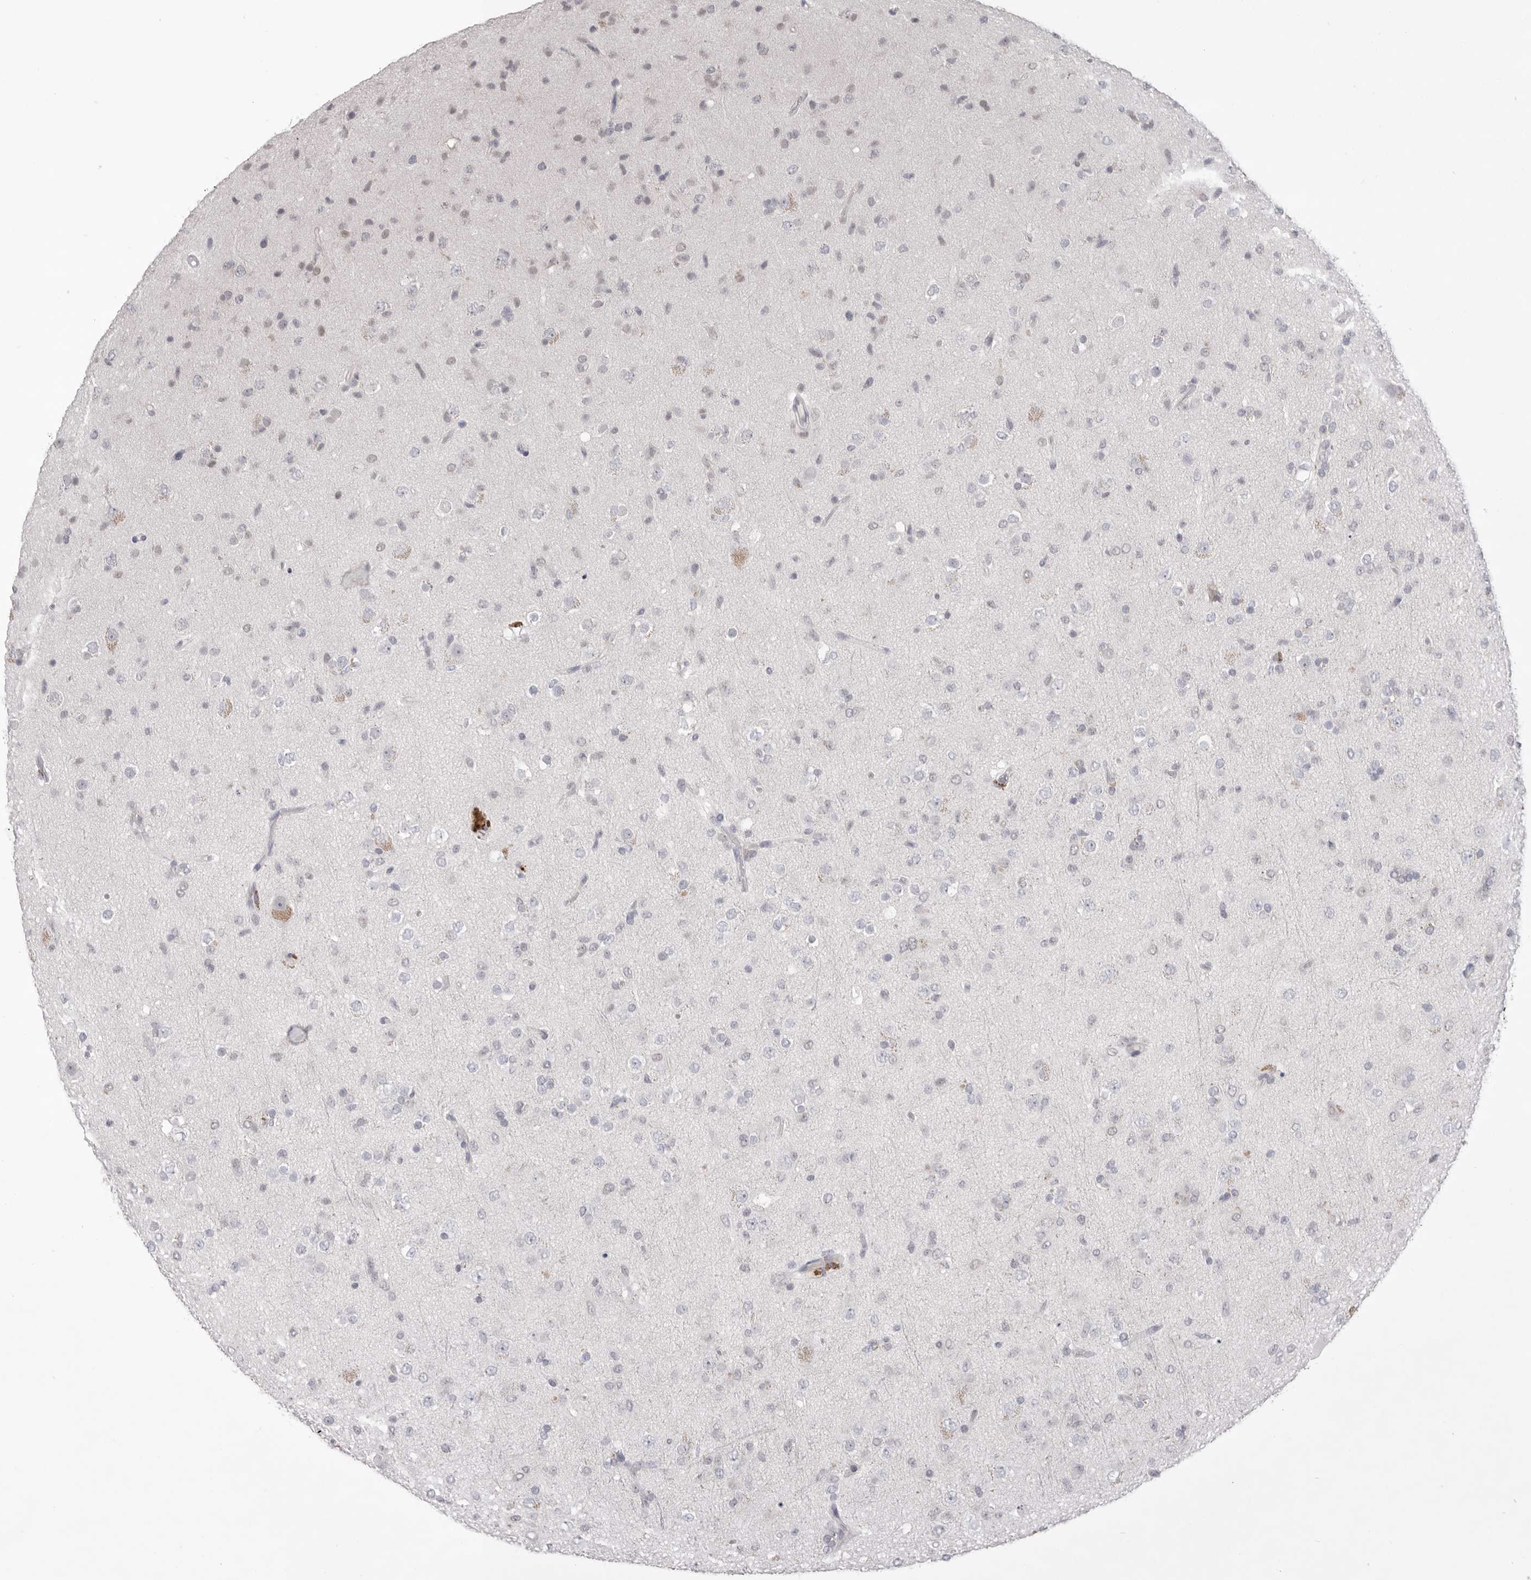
{"staining": {"intensity": "weak", "quantity": "<25%", "location": "nuclear"}, "tissue": "glioma", "cell_type": "Tumor cells", "image_type": "cancer", "snomed": [{"axis": "morphology", "description": "Glioma, malignant, Low grade"}, {"axis": "topography", "description": "Brain"}], "caption": "A high-resolution micrograph shows immunohistochemistry staining of glioma, which displays no significant staining in tumor cells.", "gene": "ZBTB7B", "patient": {"sex": "male", "age": 65}}